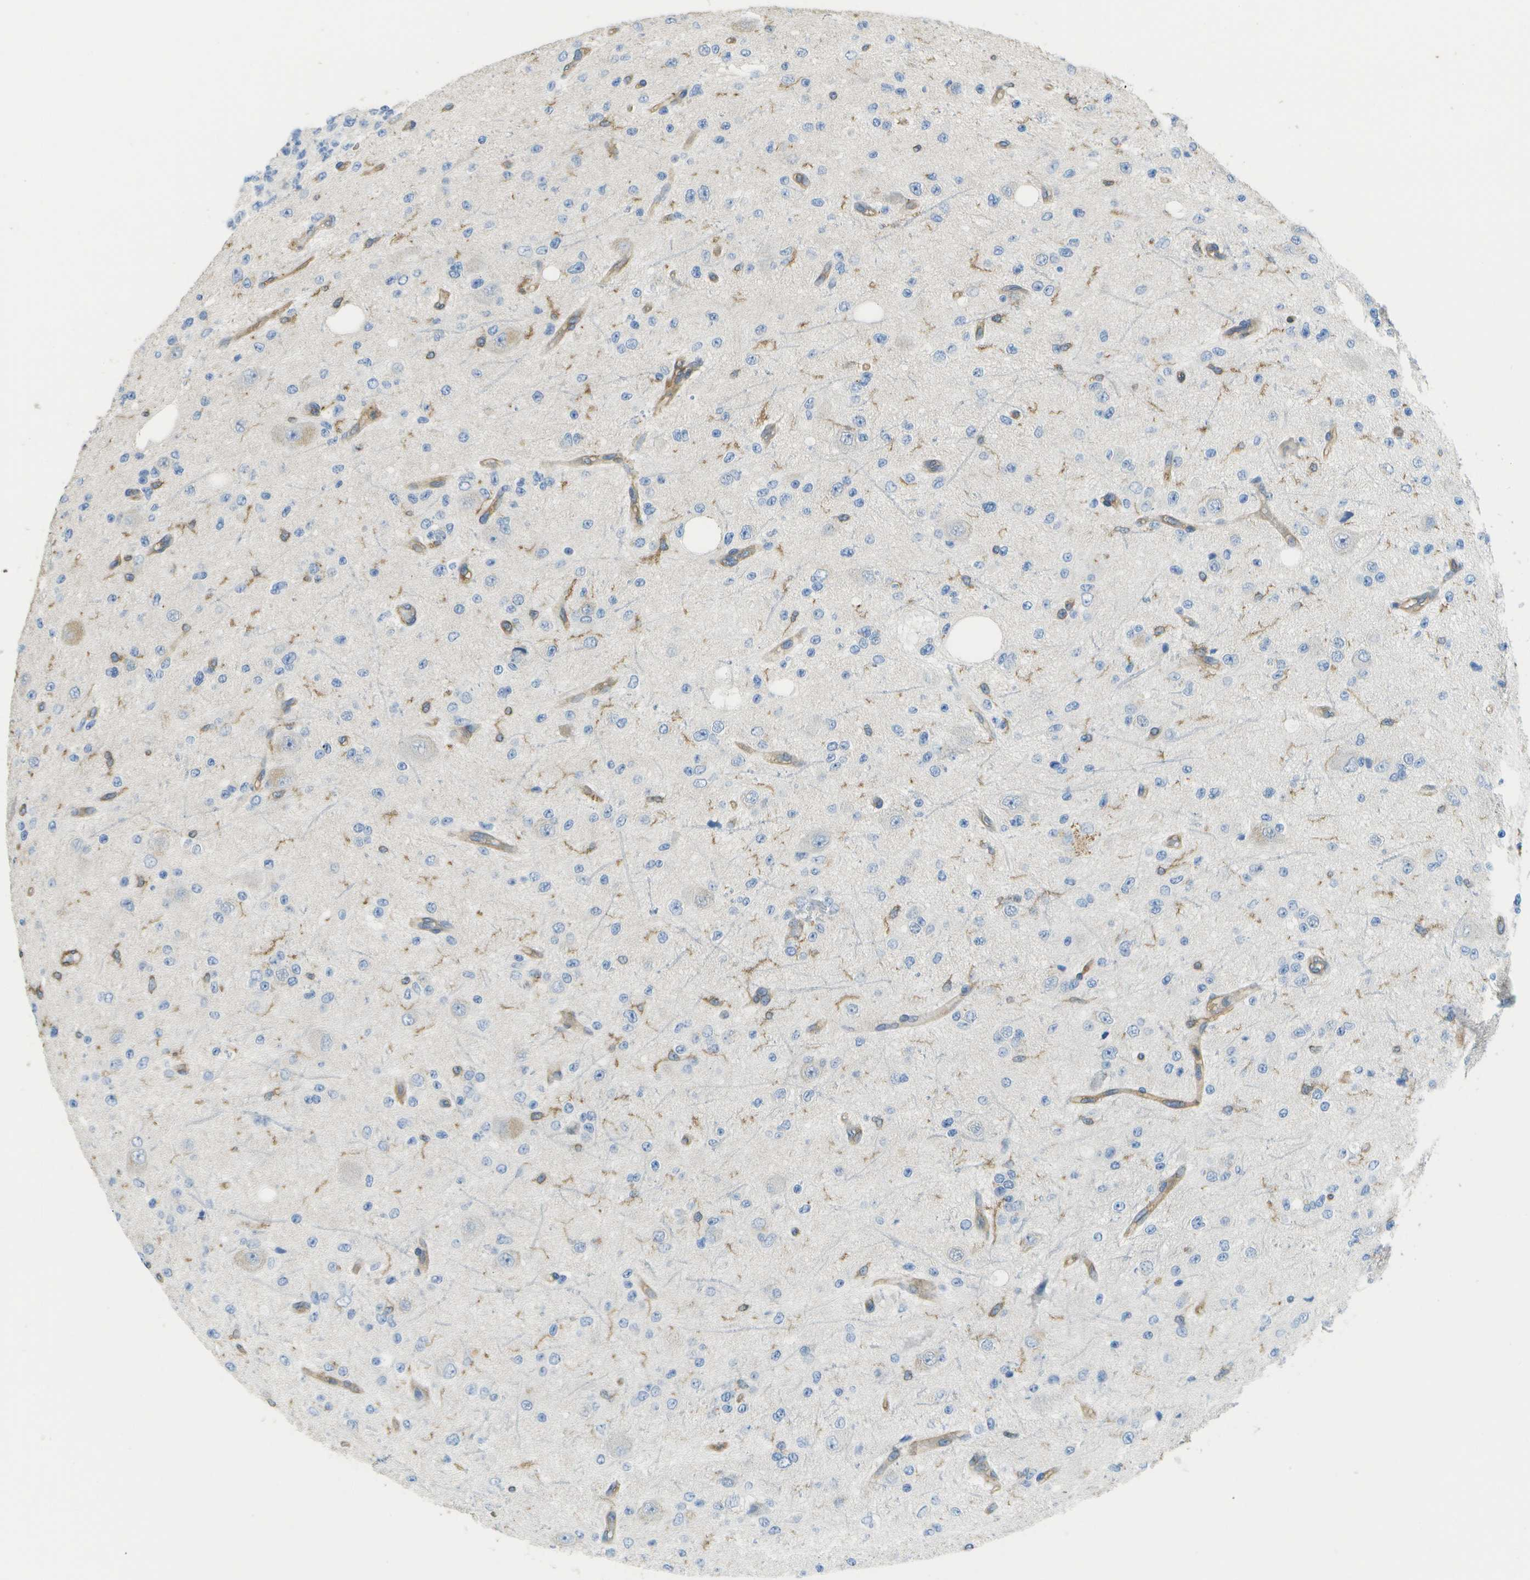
{"staining": {"intensity": "negative", "quantity": "none", "location": "none"}, "tissue": "glioma", "cell_type": "Tumor cells", "image_type": "cancer", "snomed": [{"axis": "morphology", "description": "Glioma, malignant, High grade"}, {"axis": "topography", "description": "pancreas cauda"}], "caption": "Tumor cells show no significant protein positivity in glioma.", "gene": "RCSD1", "patient": {"sex": "male", "age": 60}}